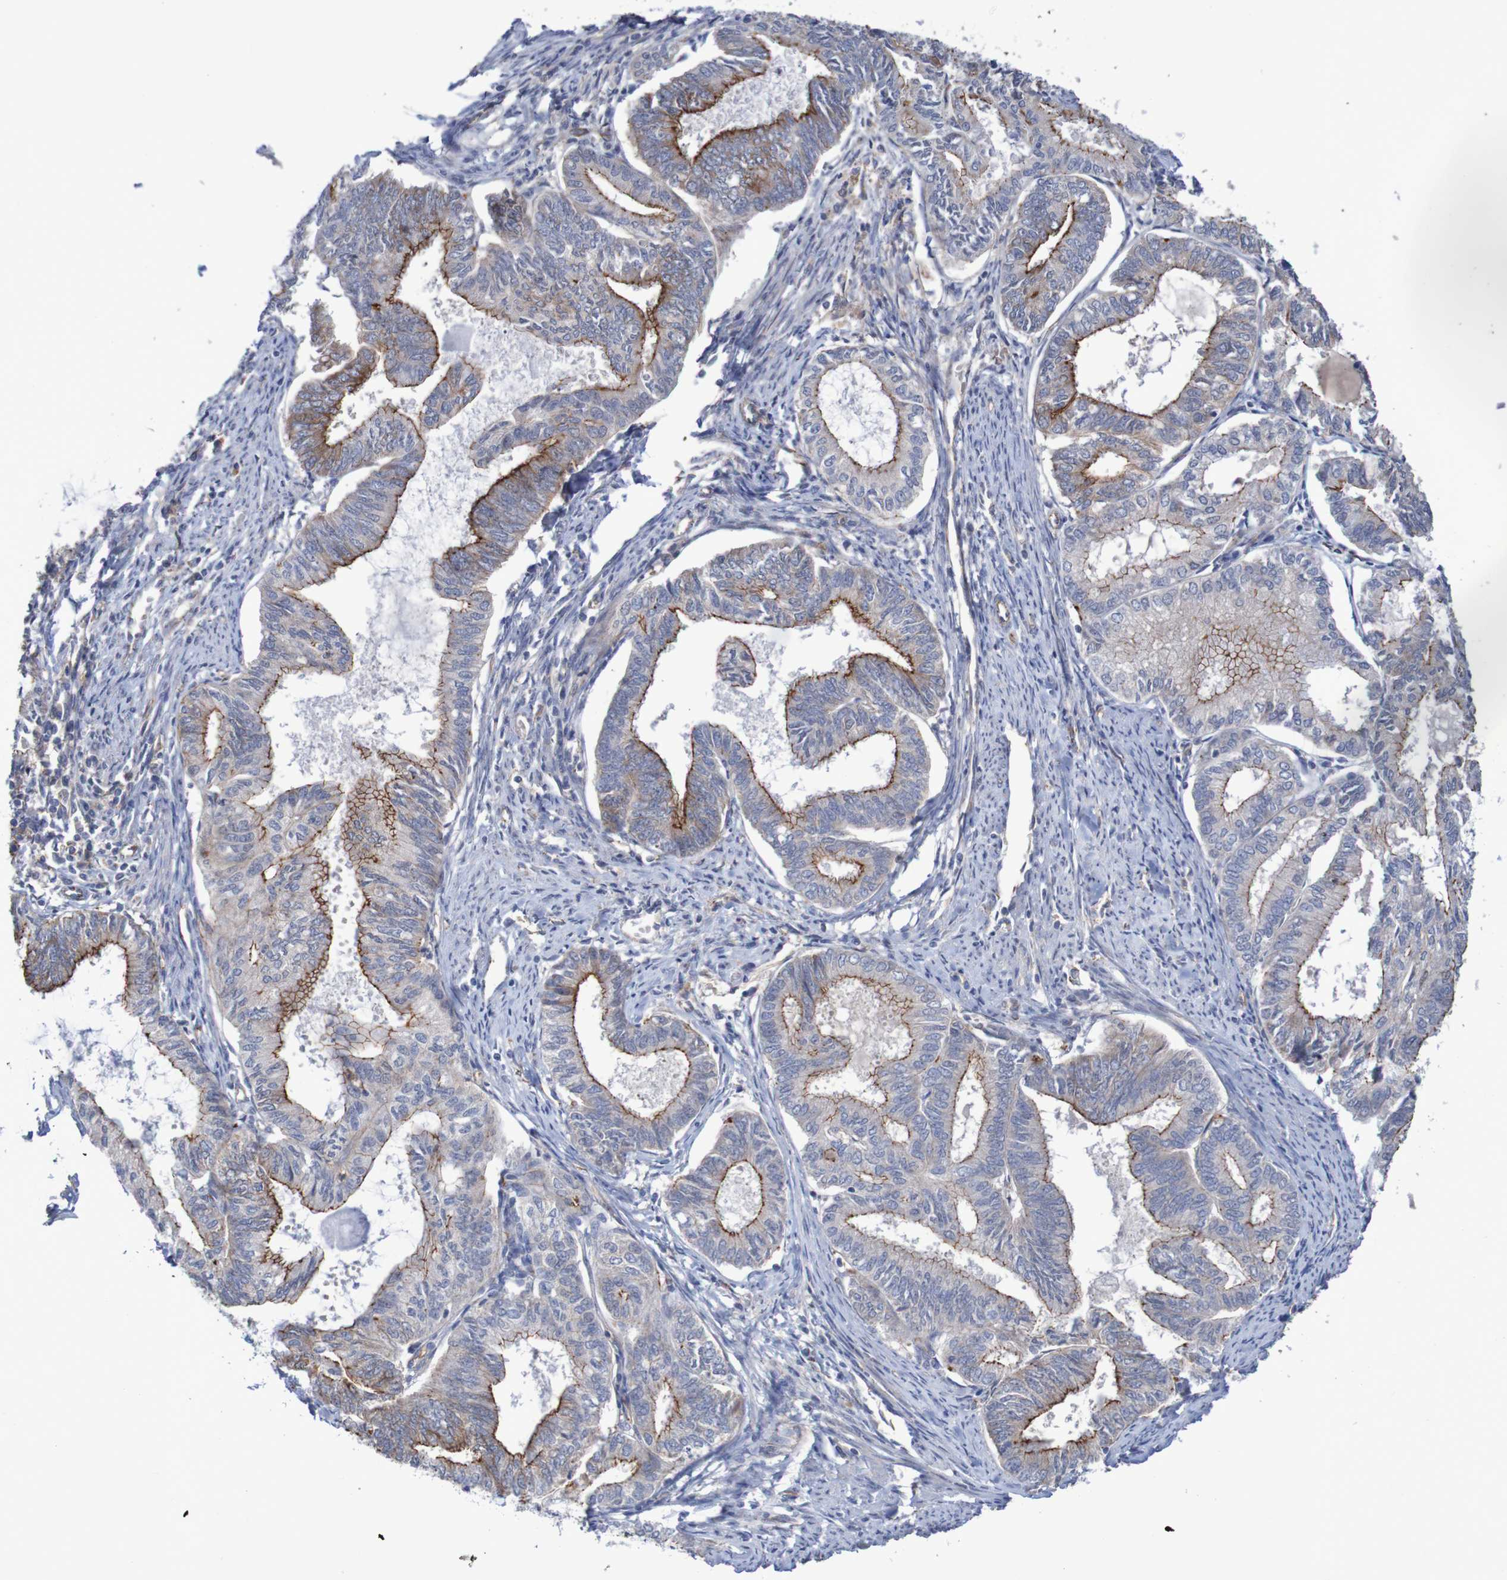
{"staining": {"intensity": "strong", "quantity": "25%-75%", "location": "cytoplasmic/membranous"}, "tissue": "endometrial cancer", "cell_type": "Tumor cells", "image_type": "cancer", "snomed": [{"axis": "morphology", "description": "Adenocarcinoma, NOS"}, {"axis": "topography", "description": "Endometrium"}], "caption": "Immunohistochemistry (IHC) micrograph of endometrial cancer (adenocarcinoma) stained for a protein (brown), which reveals high levels of strong cytoplasmic/membranous positivity in about 25%-75% of tumor cells.", "gene": "NECTIN2", "patient": {"sex": "female", "age": 86}}